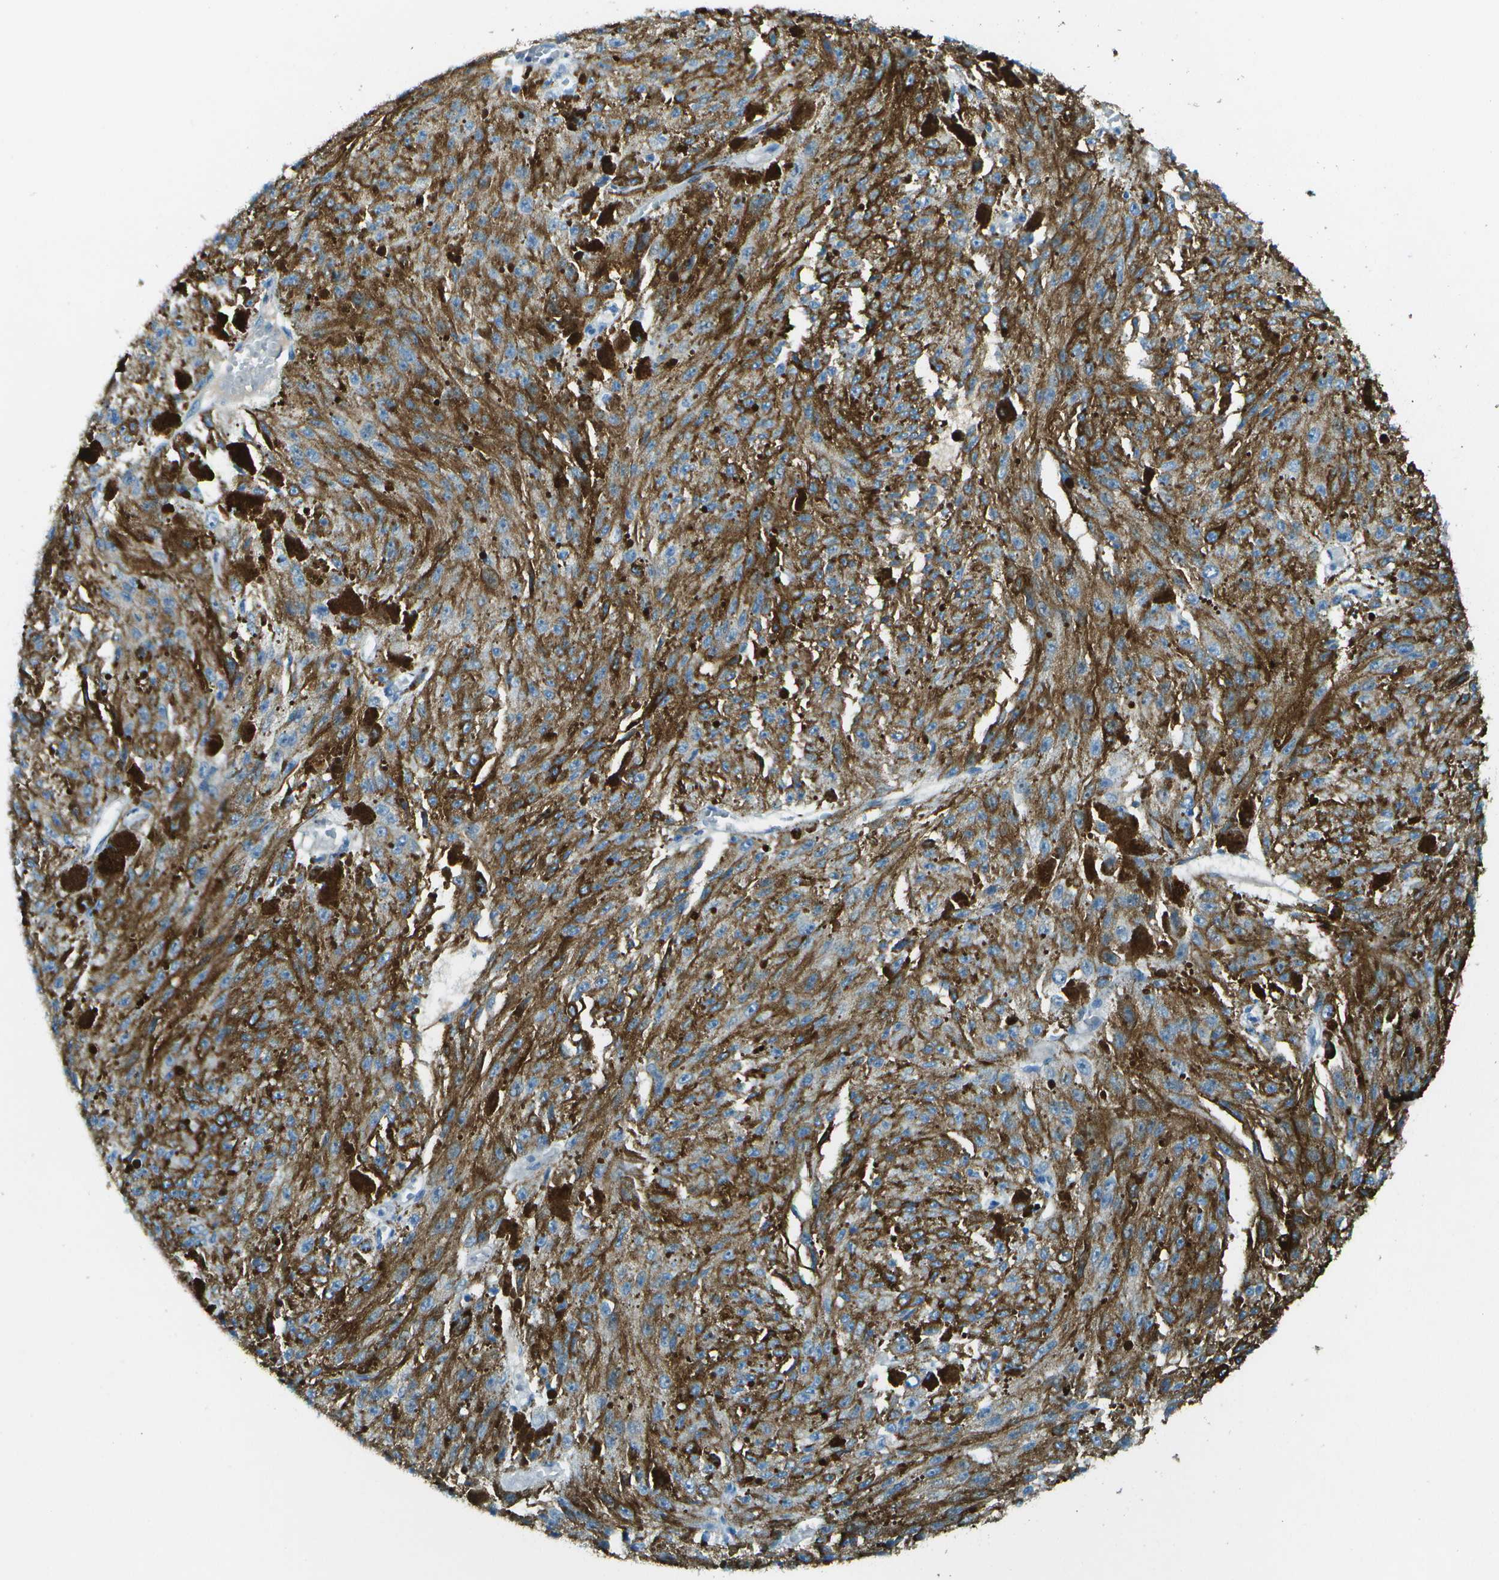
{"staining": {"intensity": "negative", "quantity": "none", "location": "none"}, "tissue": "melanoma", "cell_type": "Tumor cells", "image_type": "cancer", "snomed": [{"axis": "morphology", "description": "Malignant melanoma, NOS"}, {"axis": "topography", "description": "Other"}], "caption": "The IHC micrograph has no significant staining in tumor cells of melanoma tissue.", "gene": "LGI2", "patient": {"sex": "male", "age": 79}}